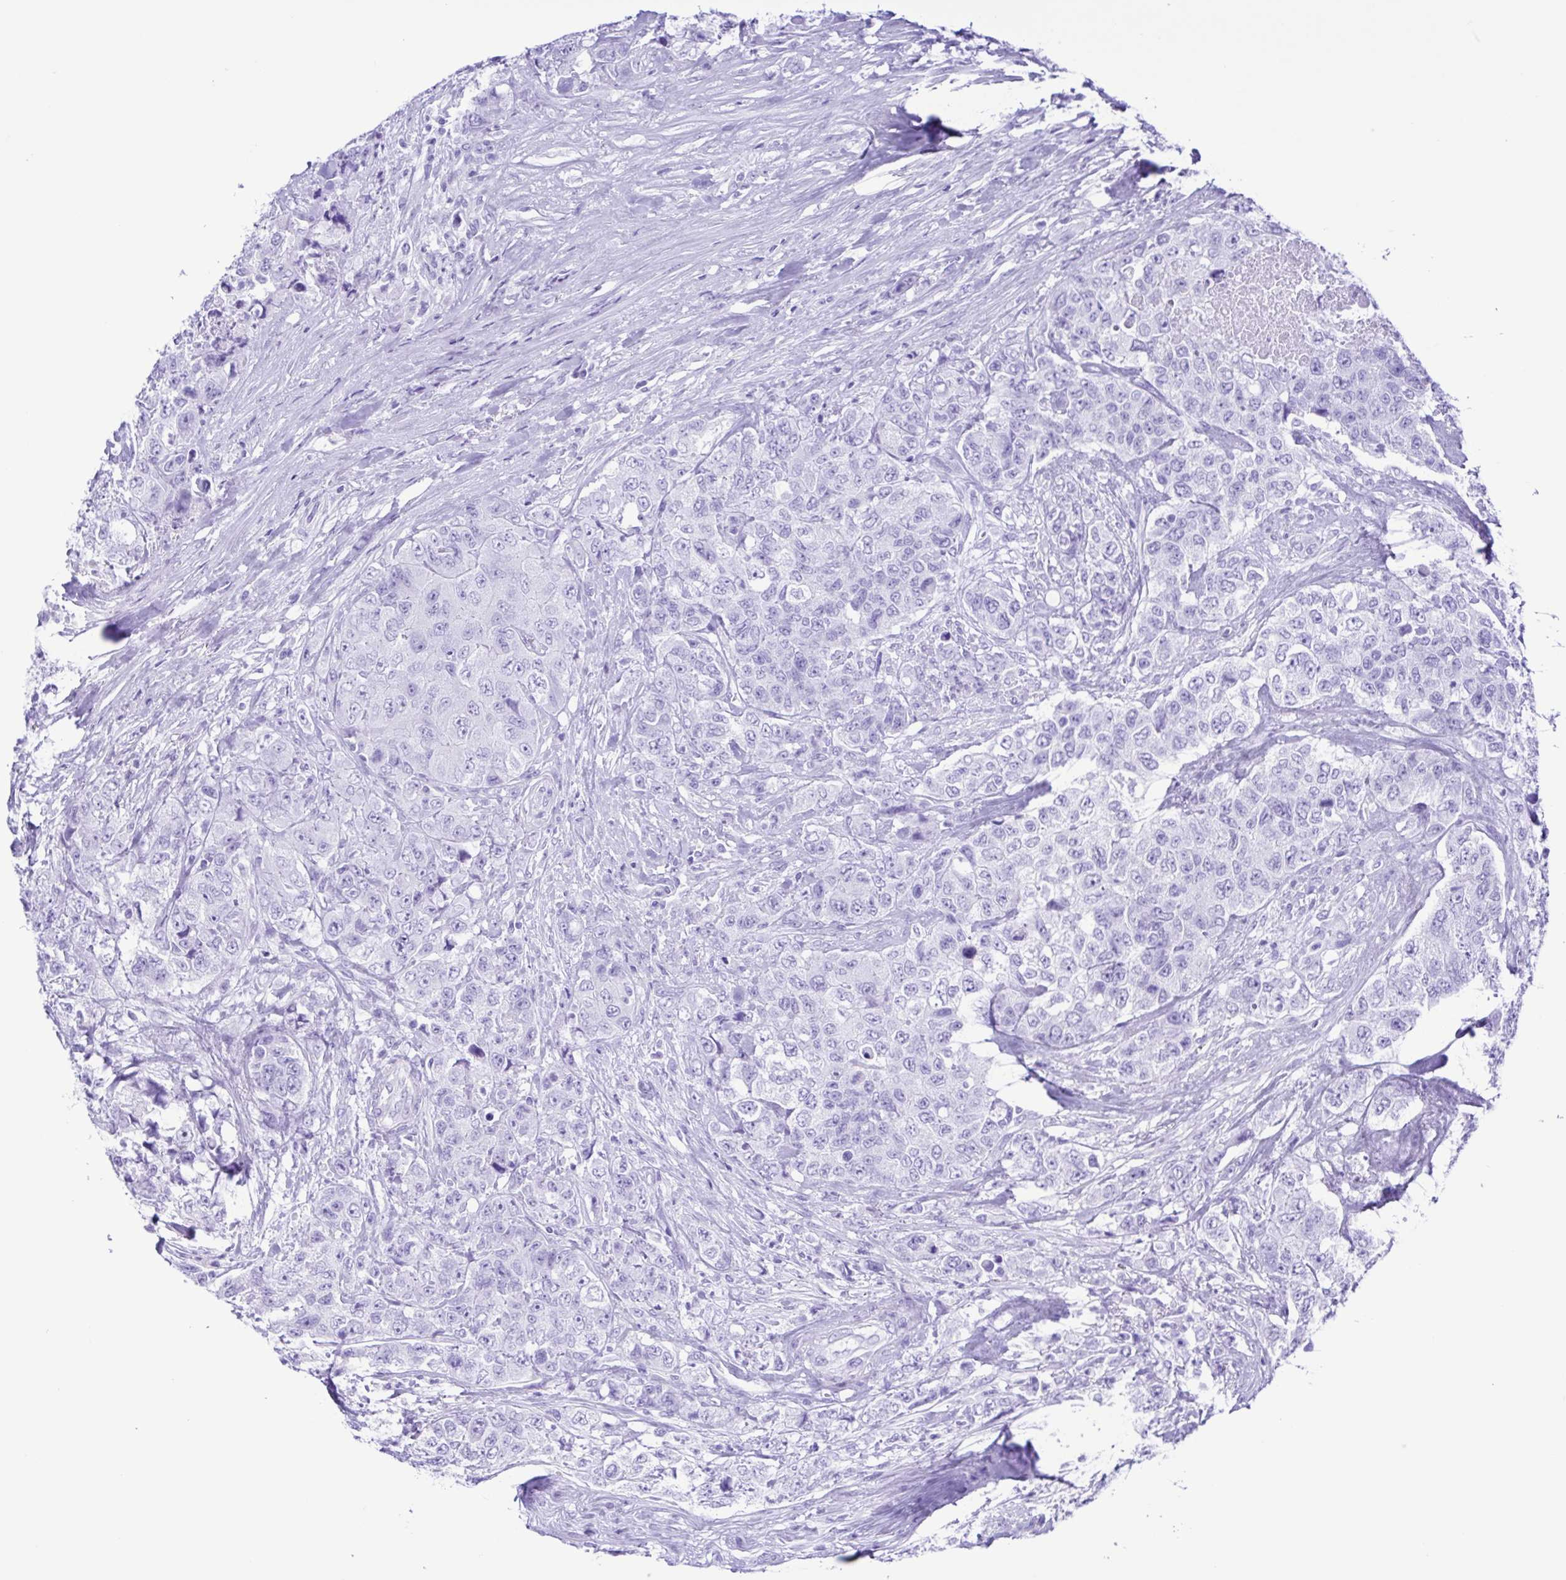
{"staining": {"intensity": "negative", "quantity": "none", "location": "none"}, "tissue": "urothelial cancer", "cell_type": "Tumor cells", "image_type": "cancer", "snomed": [{"axis": "morphology", "description": "Urothelial carcinoma, High grade"}, {"axis": "topography", "description": "Urinary bladder"}], "caption": "Protein analysis of high-grade urothelial carcinoma displays no significant positivity in tumor cells.", "gene": "ERP27", "patient": {"sex": "female", "age": 78}}